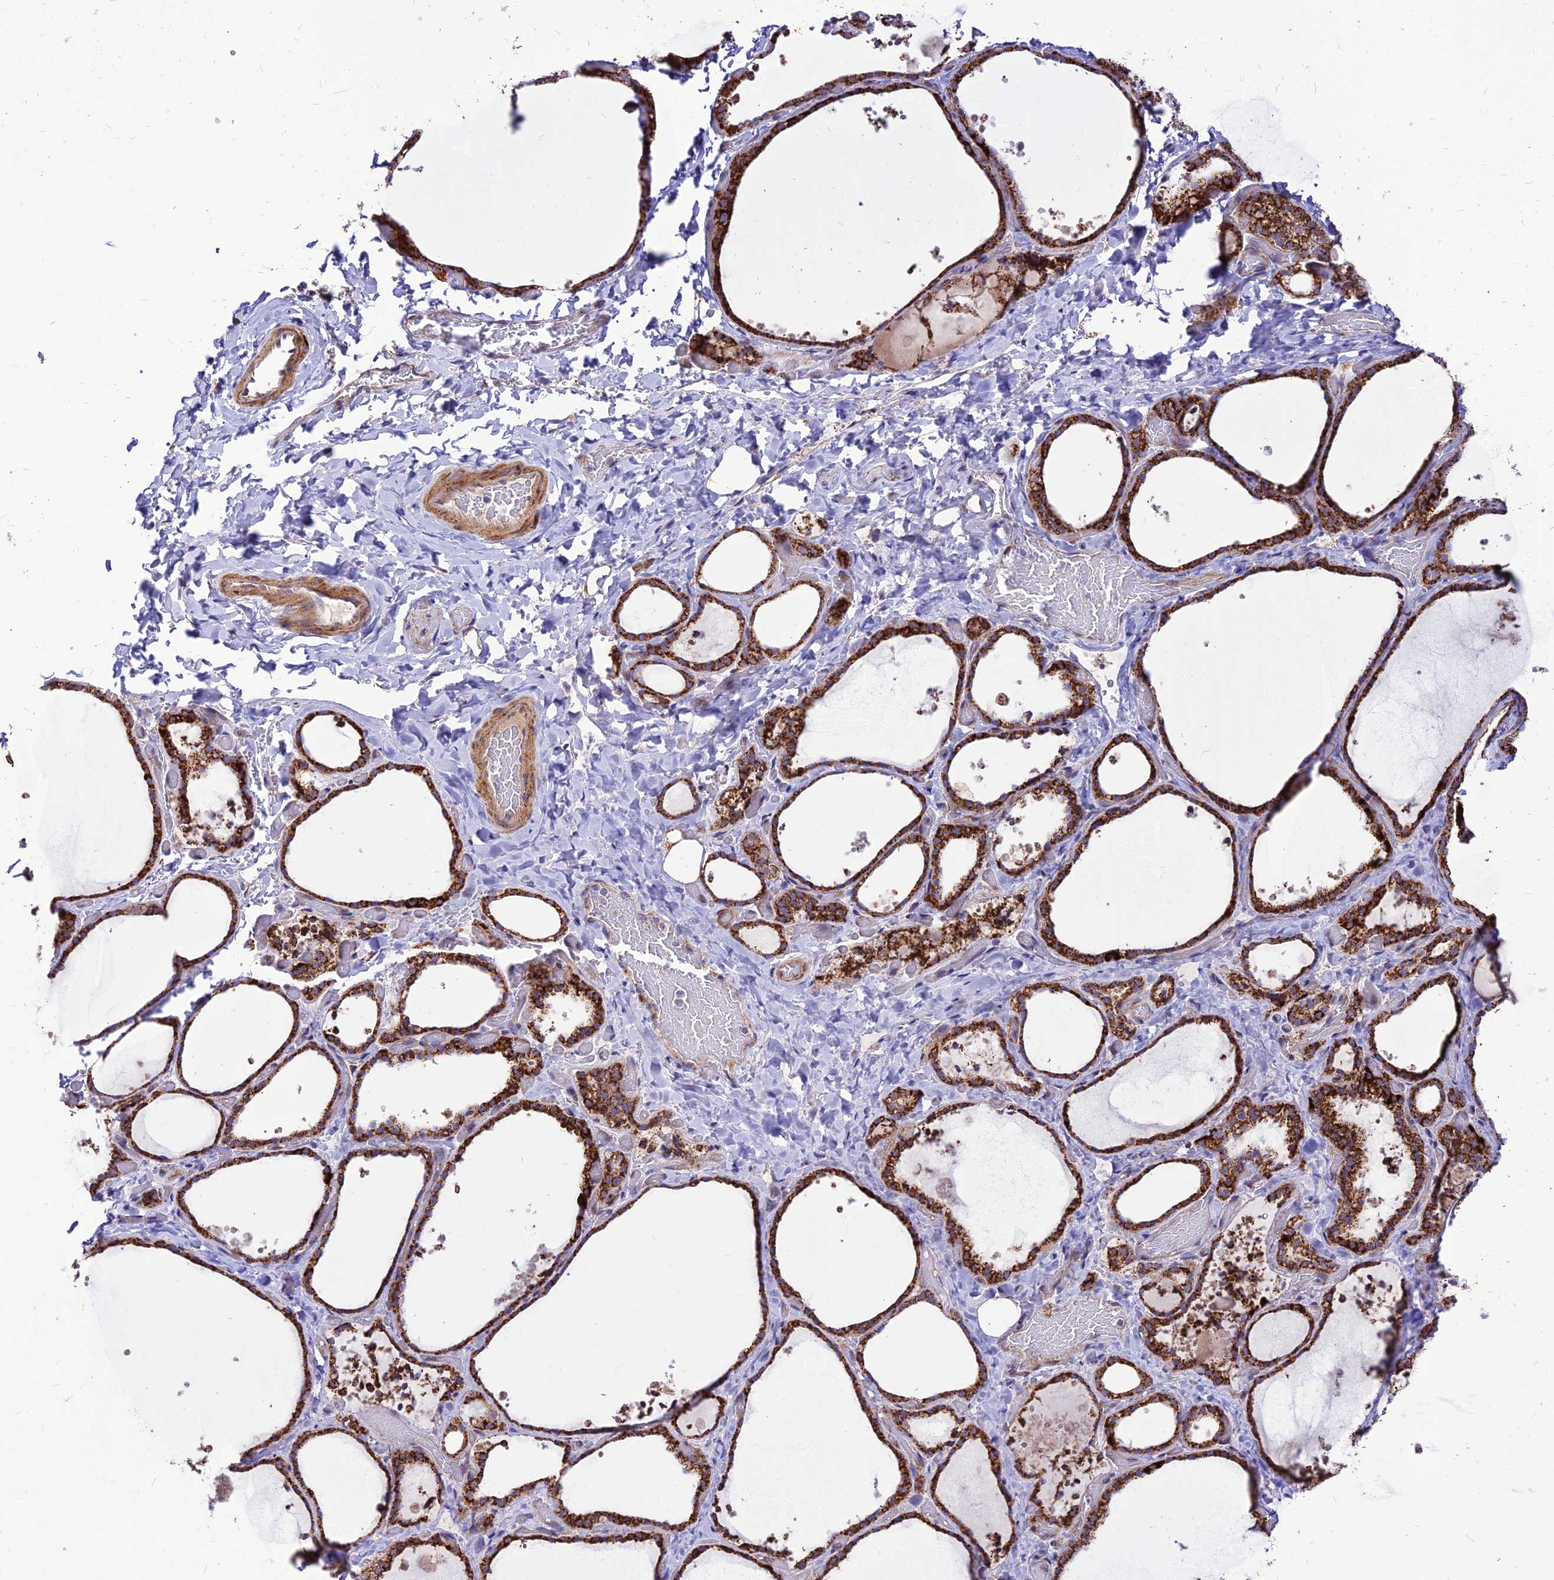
{"staining": {"intensity": "strong", "quantity": ">75%", "location": "cytoplasmic/membranous"}, "tissue": "thyroid gland", "cell_type": "Glandular cells", "image_type": "normal", "snomed": [{"axis": "morphology", "description": "Normal tissue, NOS"}, {"axis": "topography", "description": "Thyroid gland"}], "caption": "Brown immunohistochemical staining in unremarkable human thyroid gland shows strong cytoplasmic/membranous positivity in approximately >75% of glandular cells.", "gene": "ECI1", "patient": {"sex": "female", "age": 44}}